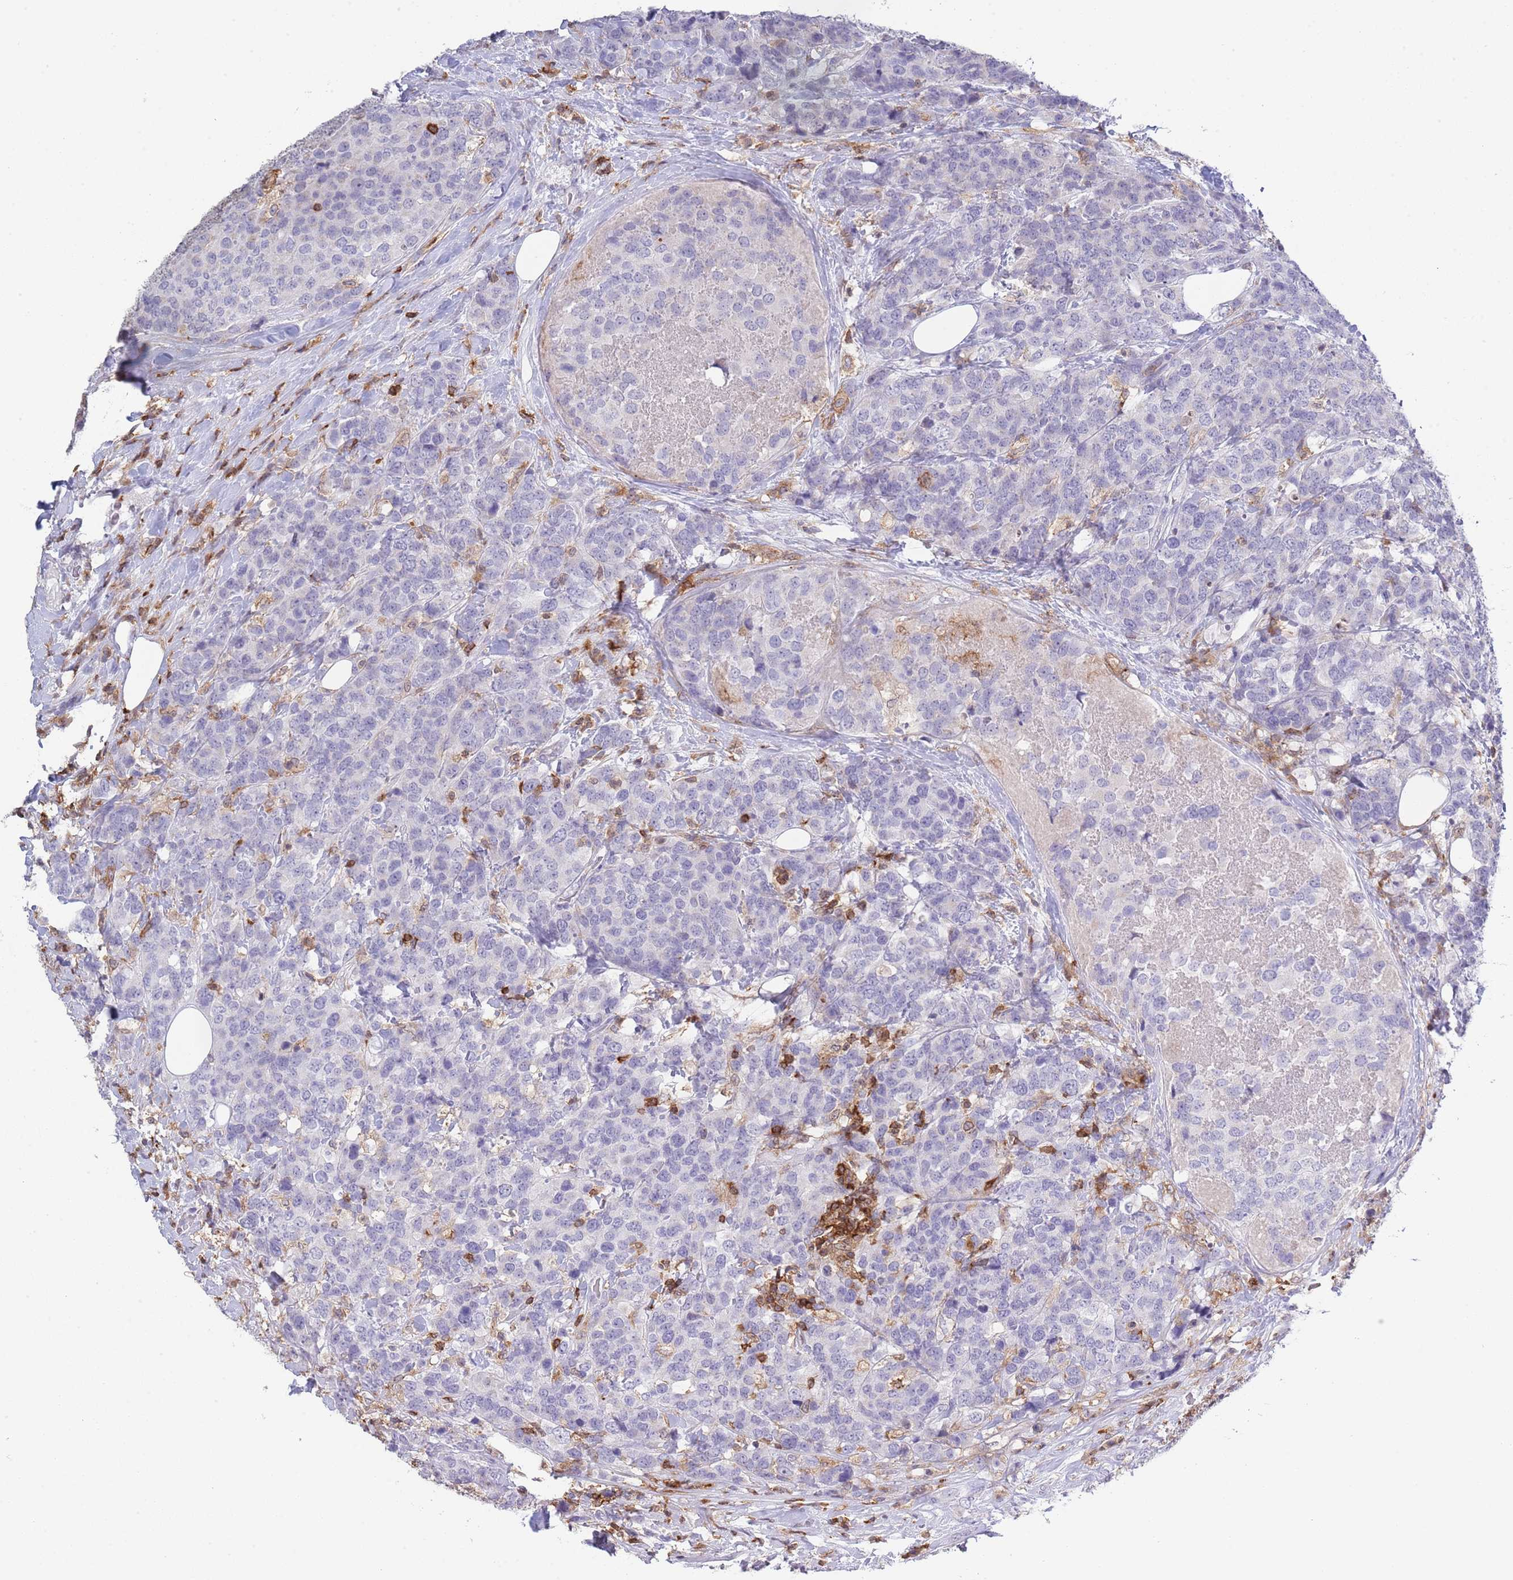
{"staining": {"intensity": "negative", "quantity": "none", "location": "none"}, "tissue": "breast cancer", "cell_type": "Tumor cells", "image_type": "cancer", "snomed": [{"axis": "morphology", "description": "Lobular carcinoma"}, {"axis": "topography", "description": "Breast"}], "caption": "DAB immunohistochemical staining of lobular carcinoma (breast) demonstrates no significant staining in tumor cells. (Stains: DAB (3,3'-diaminobenzidine) immunohistochemistry (IHC) with hematoxylin counter stain, Microscopy: brightfield microscopy at high magnification).", "gene": "LPXN", "patient": {"sex": "female", "age": 59}}